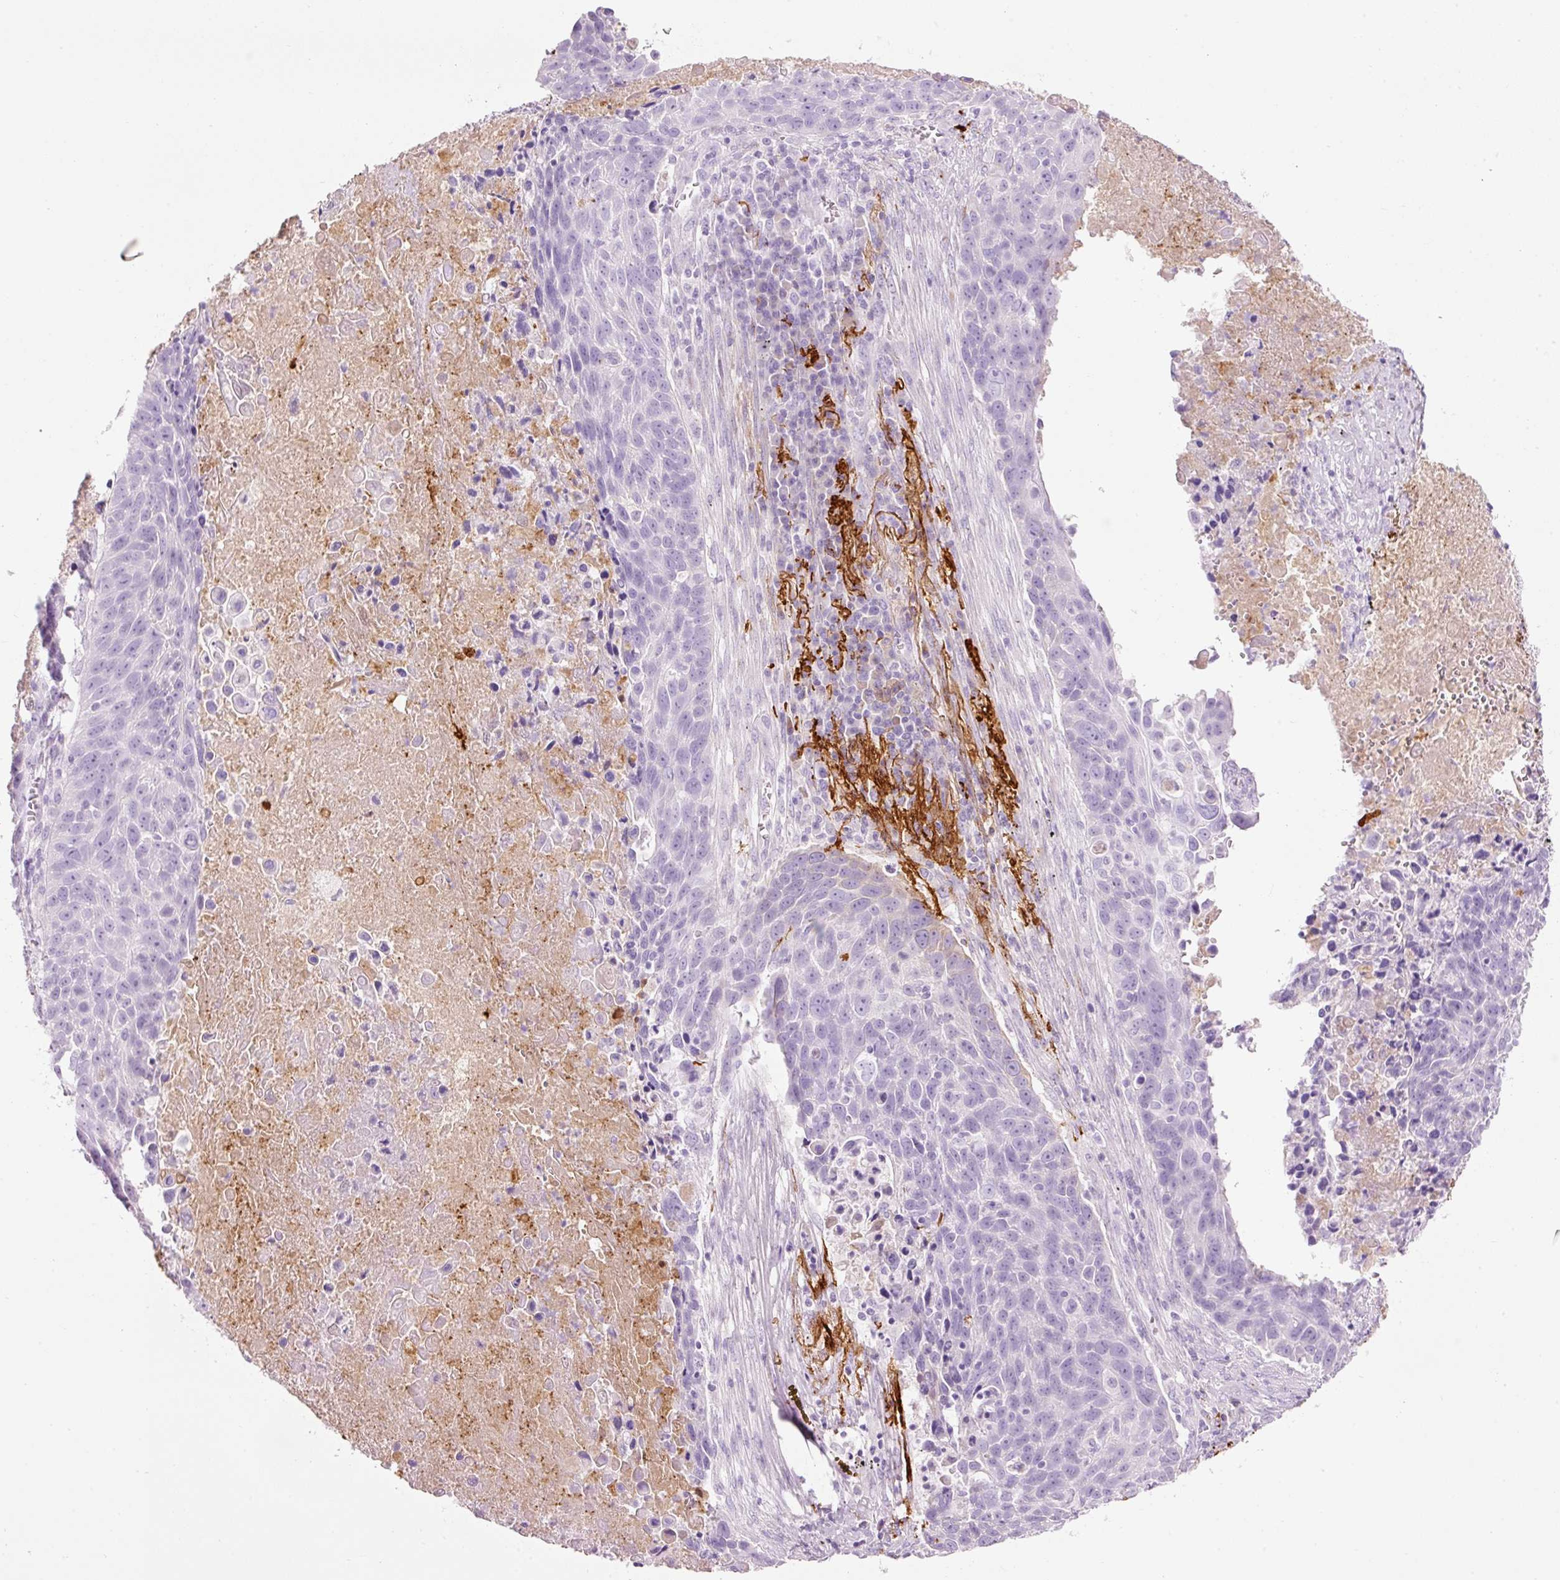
{"staining": {"intensity": "negative", "quantity": "none", "location": "none"}, "tissue": "lung cancer", "cell_type": "Tumor cells", "image_type": "cancer", "snomed": [{"axis": "morphology", "description": "Squamous cell carcinoma, NOS"}, {"axis": "topography", "description": "Lung"}], "caption": "Micrograph shows no protein expression in tumor cells of lung squamous cell carcinoma tissue. (Immunohistochemistry, brightfield microscopy, high magnification).", "gene": "MFAP4", "patient": {"sex": "male", "age": 78}}